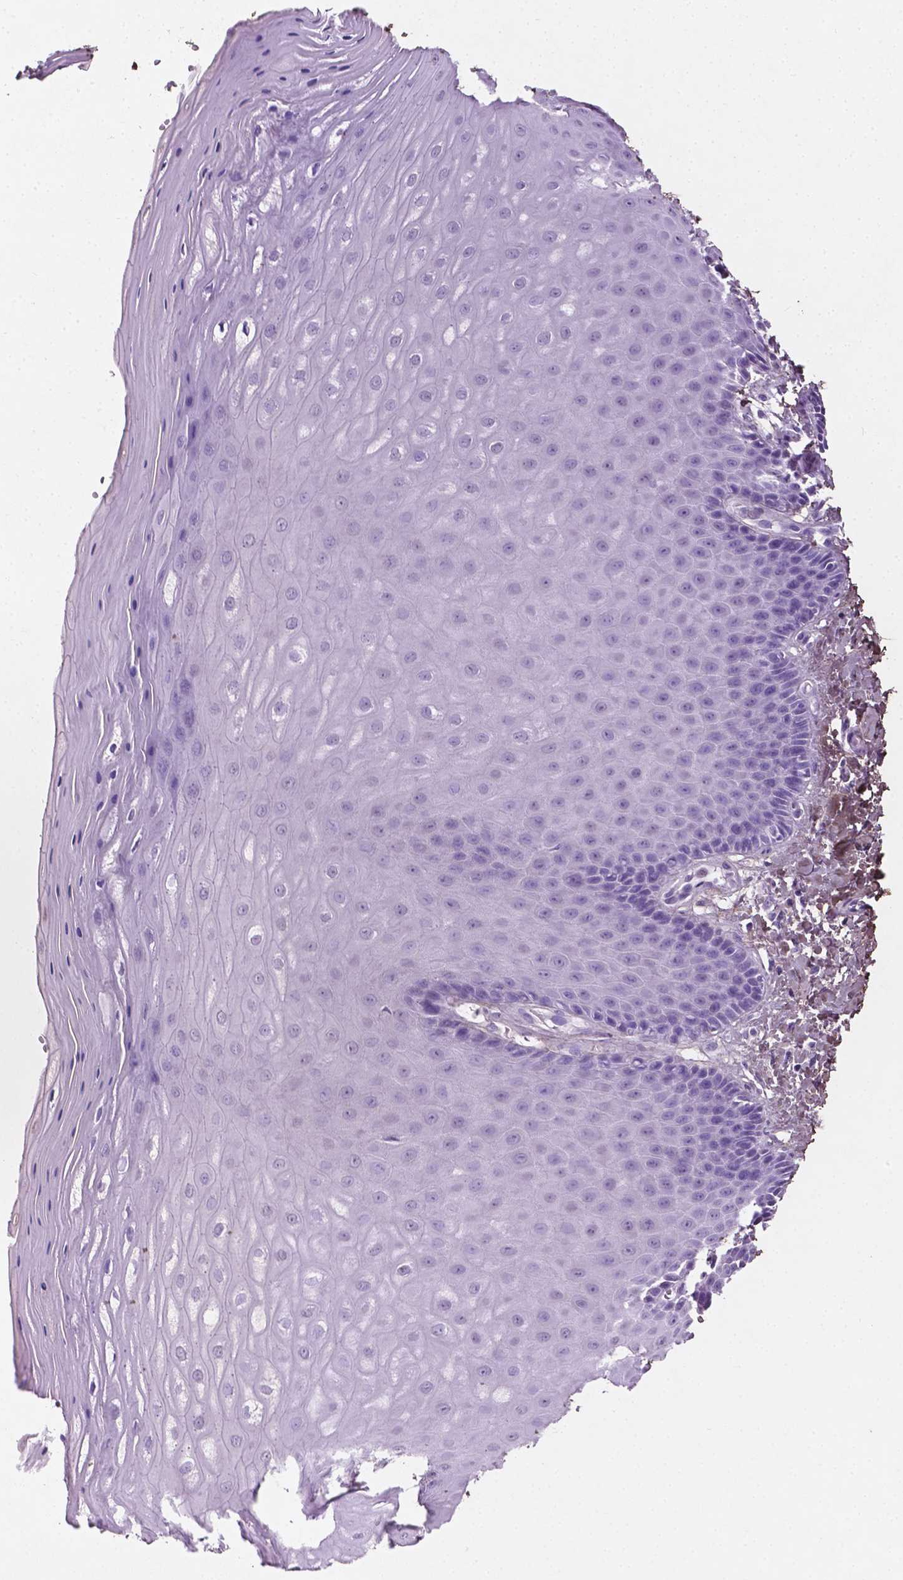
{"staining": {"intensity": "negative", "quantity": "none", "location": "none"}, "tissue": "vagina", "cell_type": "Squamous epithelial cells", "image_type": "normal", "snomed": [{"axis": "morphology", "description": "Normal tissue, NOS"}, {"axis": "topography", "description": "Vagina"}], "caption": "A micrograph of vagina stained for a protein exhibits no brown staining in squamous epithelial cells. (DAB (3,3'-diaminobenzidine) immunohistochemistry with hematoxylin counter stain).", "gene": "DLG2", "patient": {"sex": "female", "age": 83}}